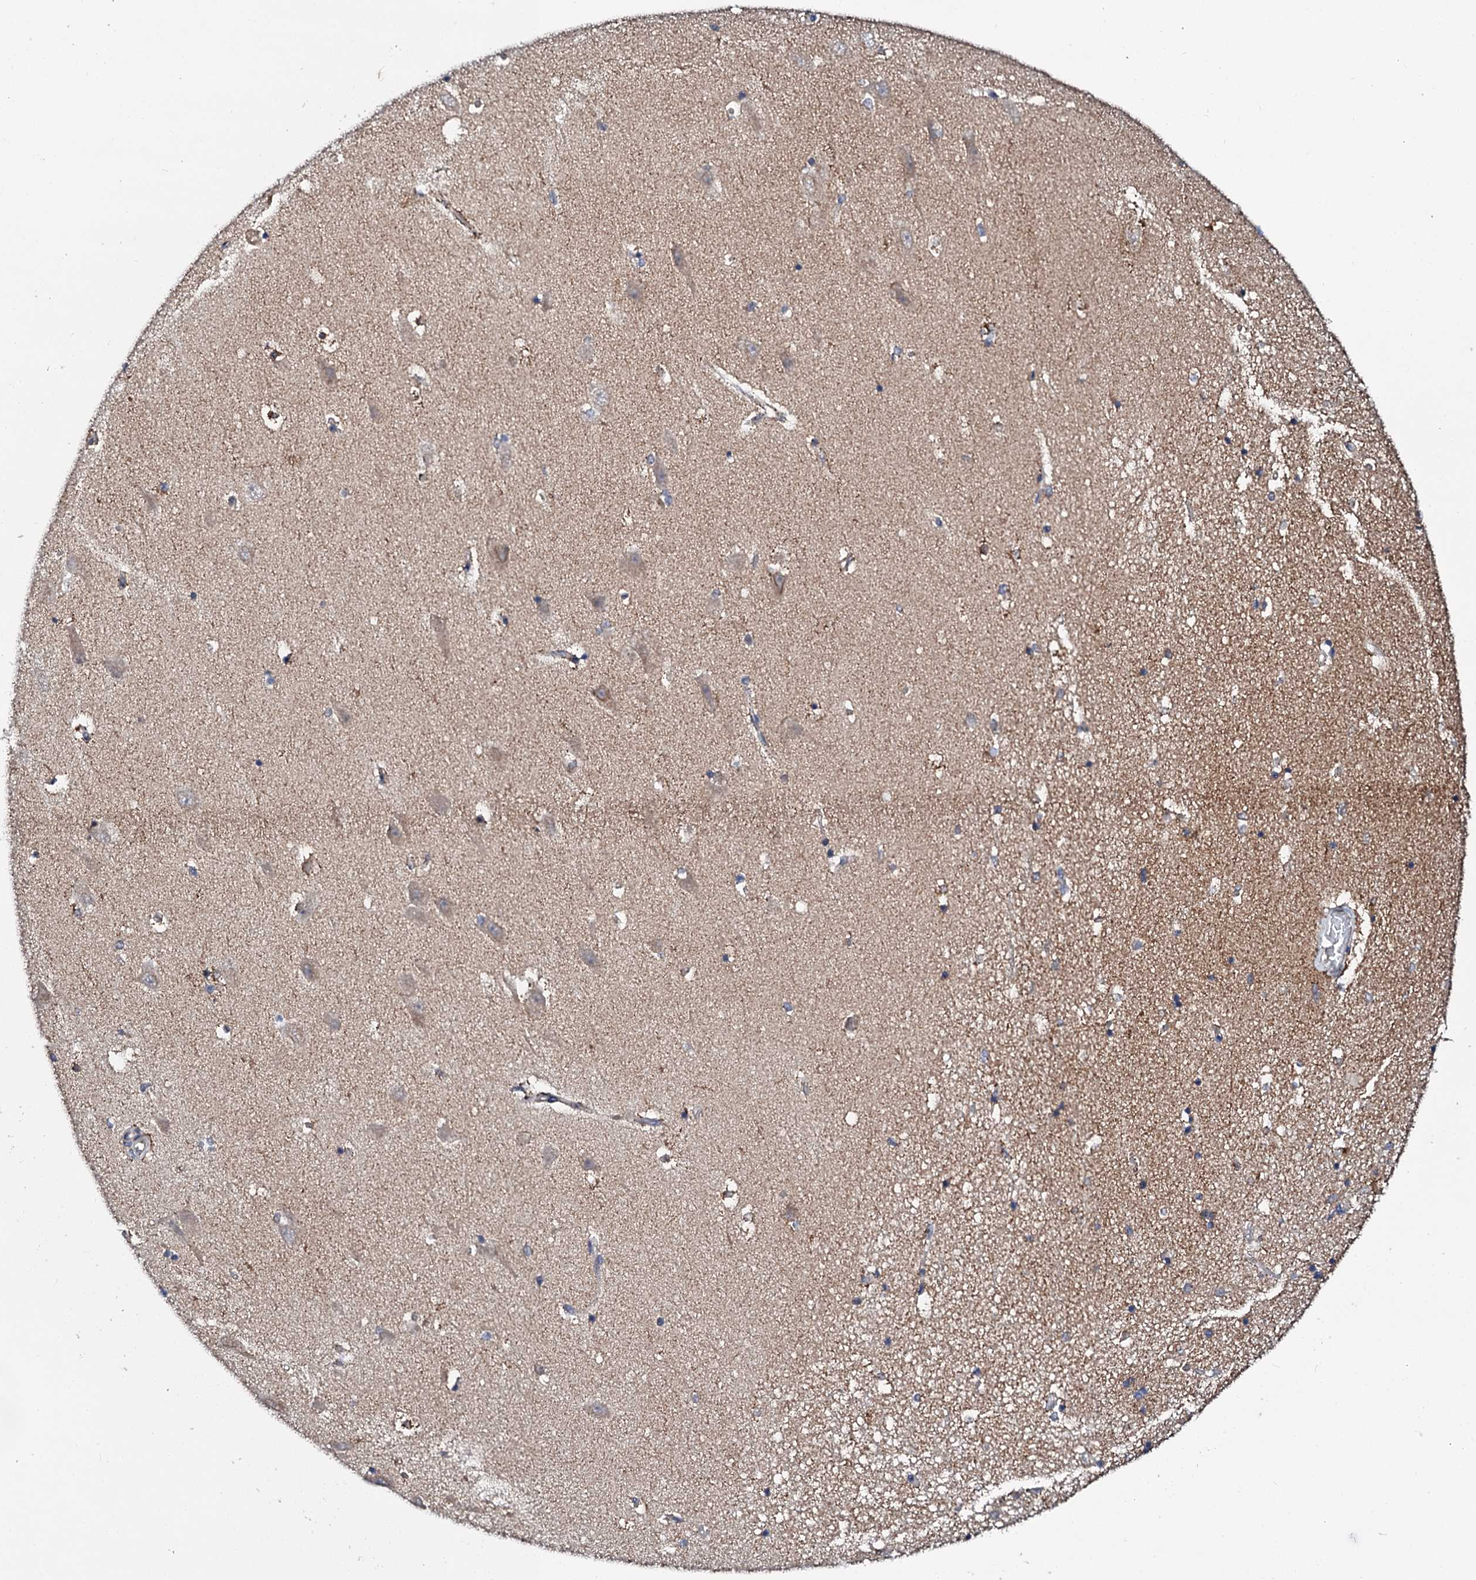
{"staining": {"intensity": "weak", "quantity": "<25%", "location": "cytoplasmic/membranous"}, "tissue": "hippocampus", "cell_type": "Glial cells", "image_type": "normal", "snomed": [{"axis": "morphology", "description": "Normal tissue, NOS"}, {"axis": "topography", "description": "Hippocampus"}], "caption": "The micrograph exhibits no significant staining in glial cells of hippocampus.", "gene": "UBE3C", "patient": {"sex": "male", "age": 45}}